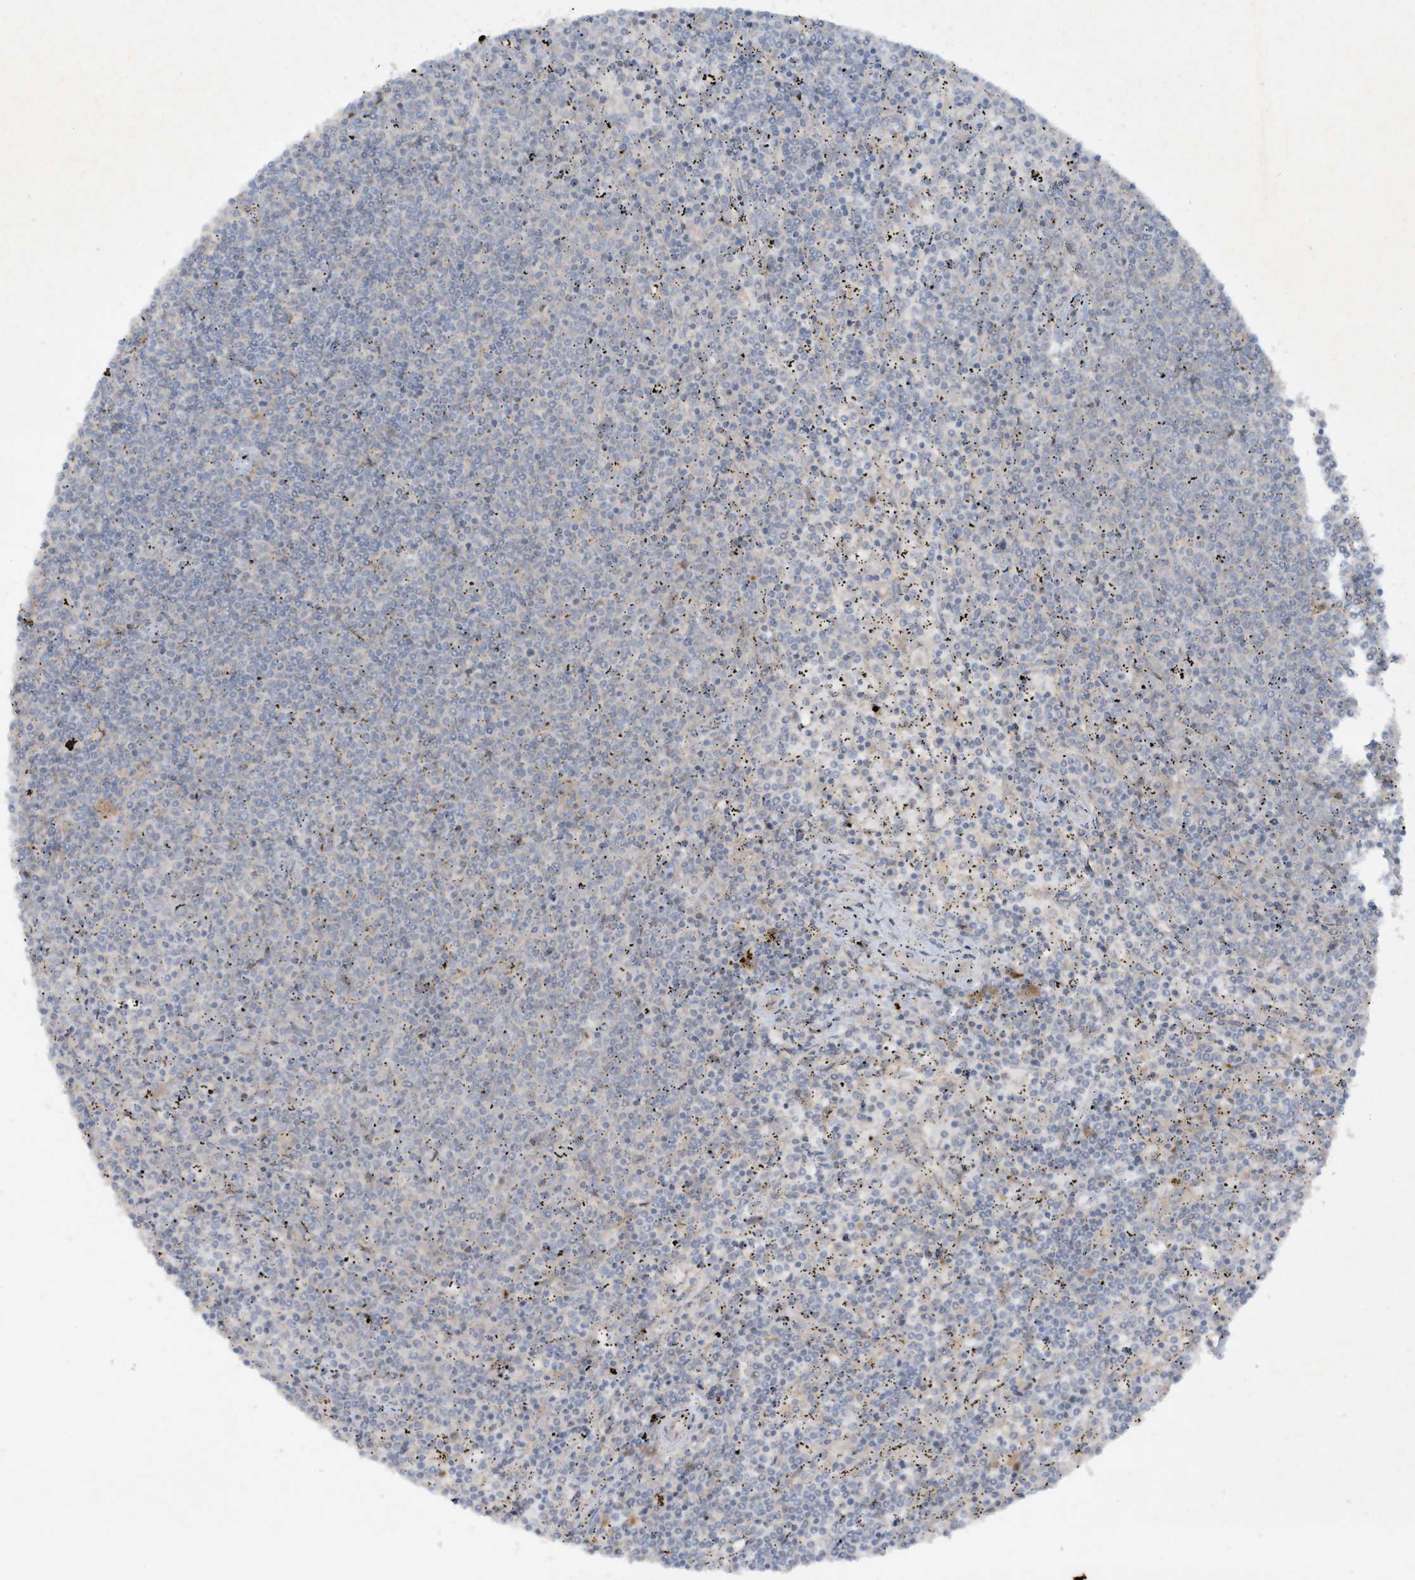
{"staining": {"intensity": "negative", "quantity": "none", "location": "none"}, "tissue": "lymphoma", "cell_type": "Tumor cells", "image_type": "cancer", "snomed": [{"axis": "morphology", "description": "Malignant lymphoma, non-Hodgkin's type, Low grade"}, {"axis": "topography", "description": "Spleen"}], "caption": "This photomicrograph is of lymphoma stained with immunohistochemistry to label a protein in brown with the nuclei are counter-stained blue. There is no expression in tumor cells.", "gene": "FETUB", "patient": {"sex": "female", "age": 50}}